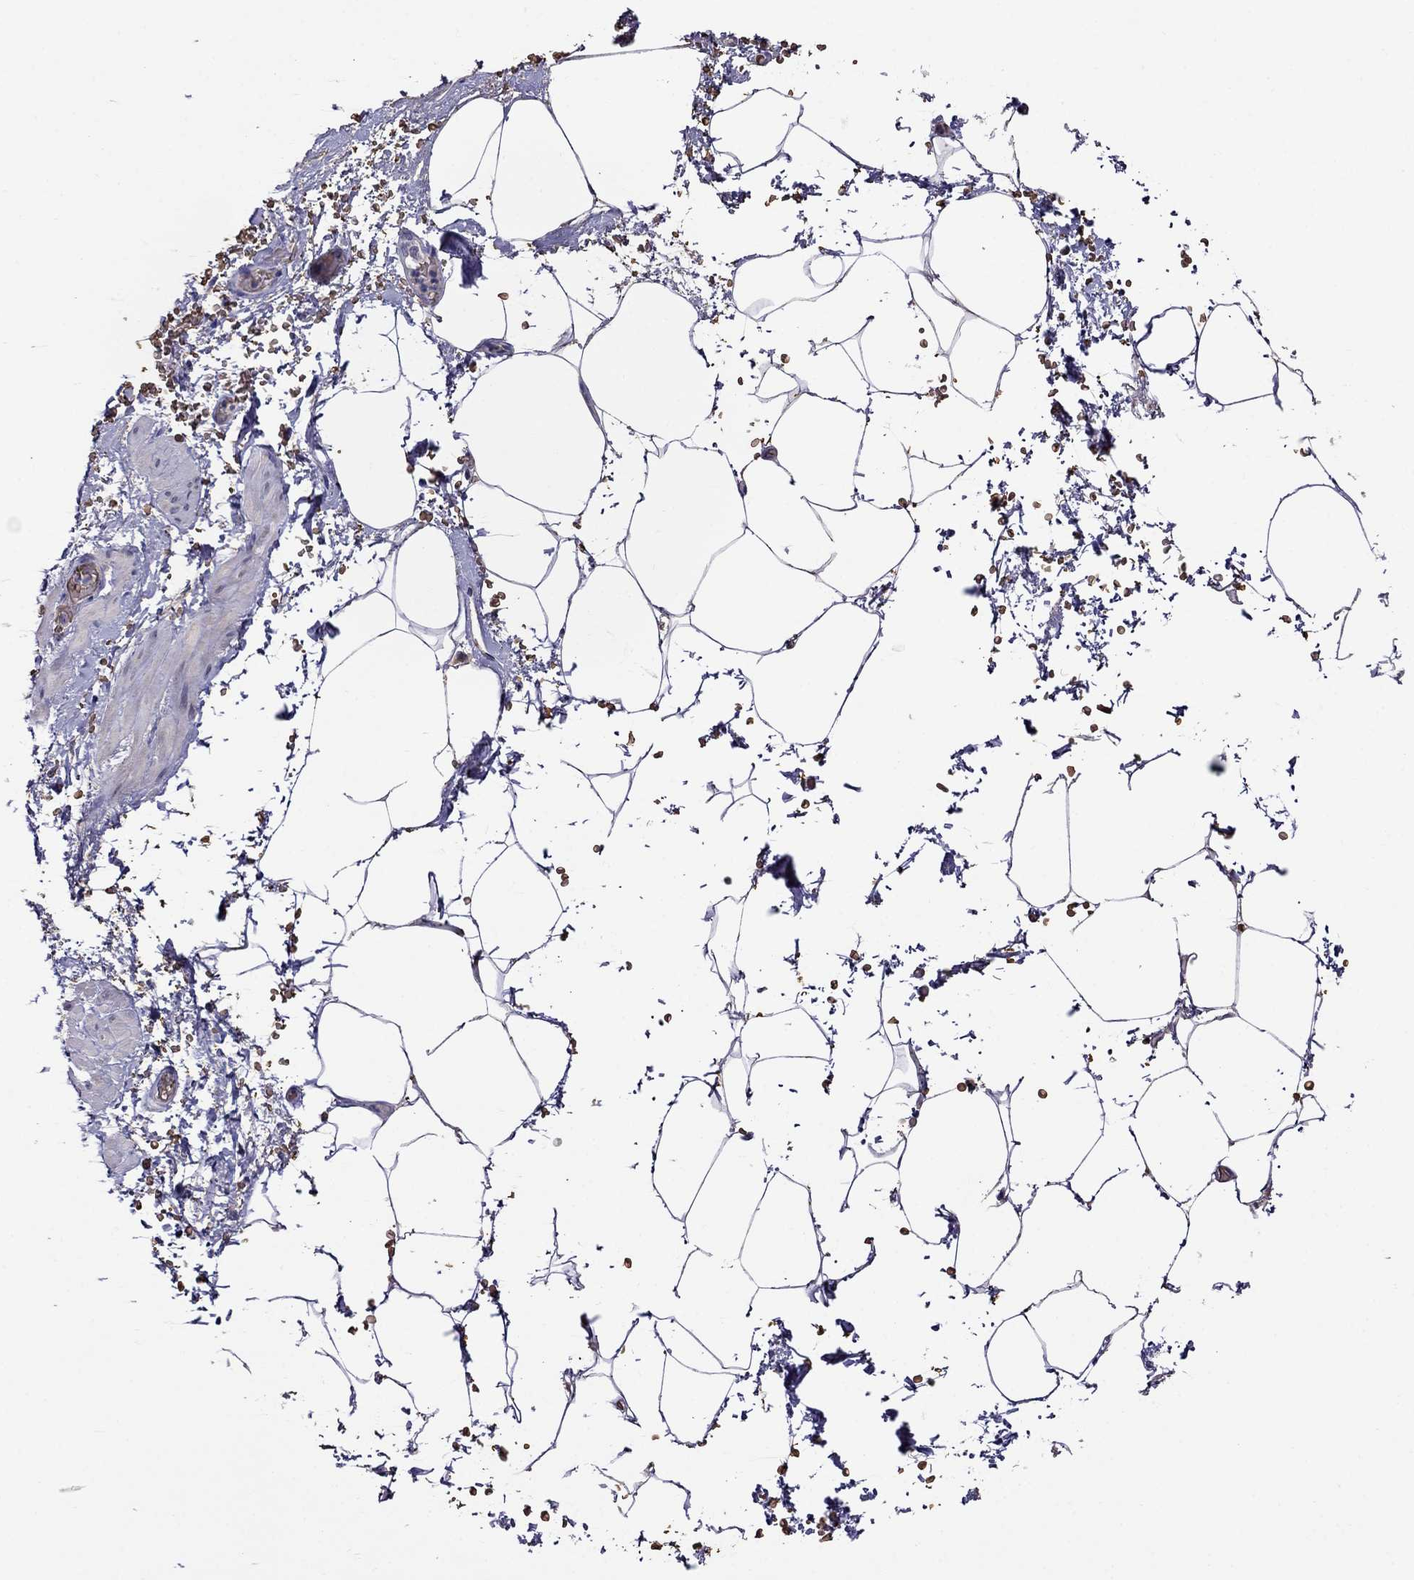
{"staining": {"intensity": "negative", "quantity": "none", "location": "none"}, "tissue": "adipose tissue", "cell_type": "Adipocytes", "image_type": "normal", "snomed": [{"axis": "morphology", "description": "Normal tissue, NOS"}, {"axis": "topography", "description": "Soft tissue"}, {"axis": "topography", "description": "Adipose tissue"}, {"axis": "topography", "description": "Vascular tissue"}, {"axis": "topography", "description": "Peripheral nerve tissue"}], "caption": "This histopathology image is of normal adipose tissue stained with immunohistochemistry (IHC) to label a protein in brown with the nuclei are counter-stained blue. There is no expression in adipocytes.", "gene": "ADAM28", "patient": {"sex": "male", "age": 68}}